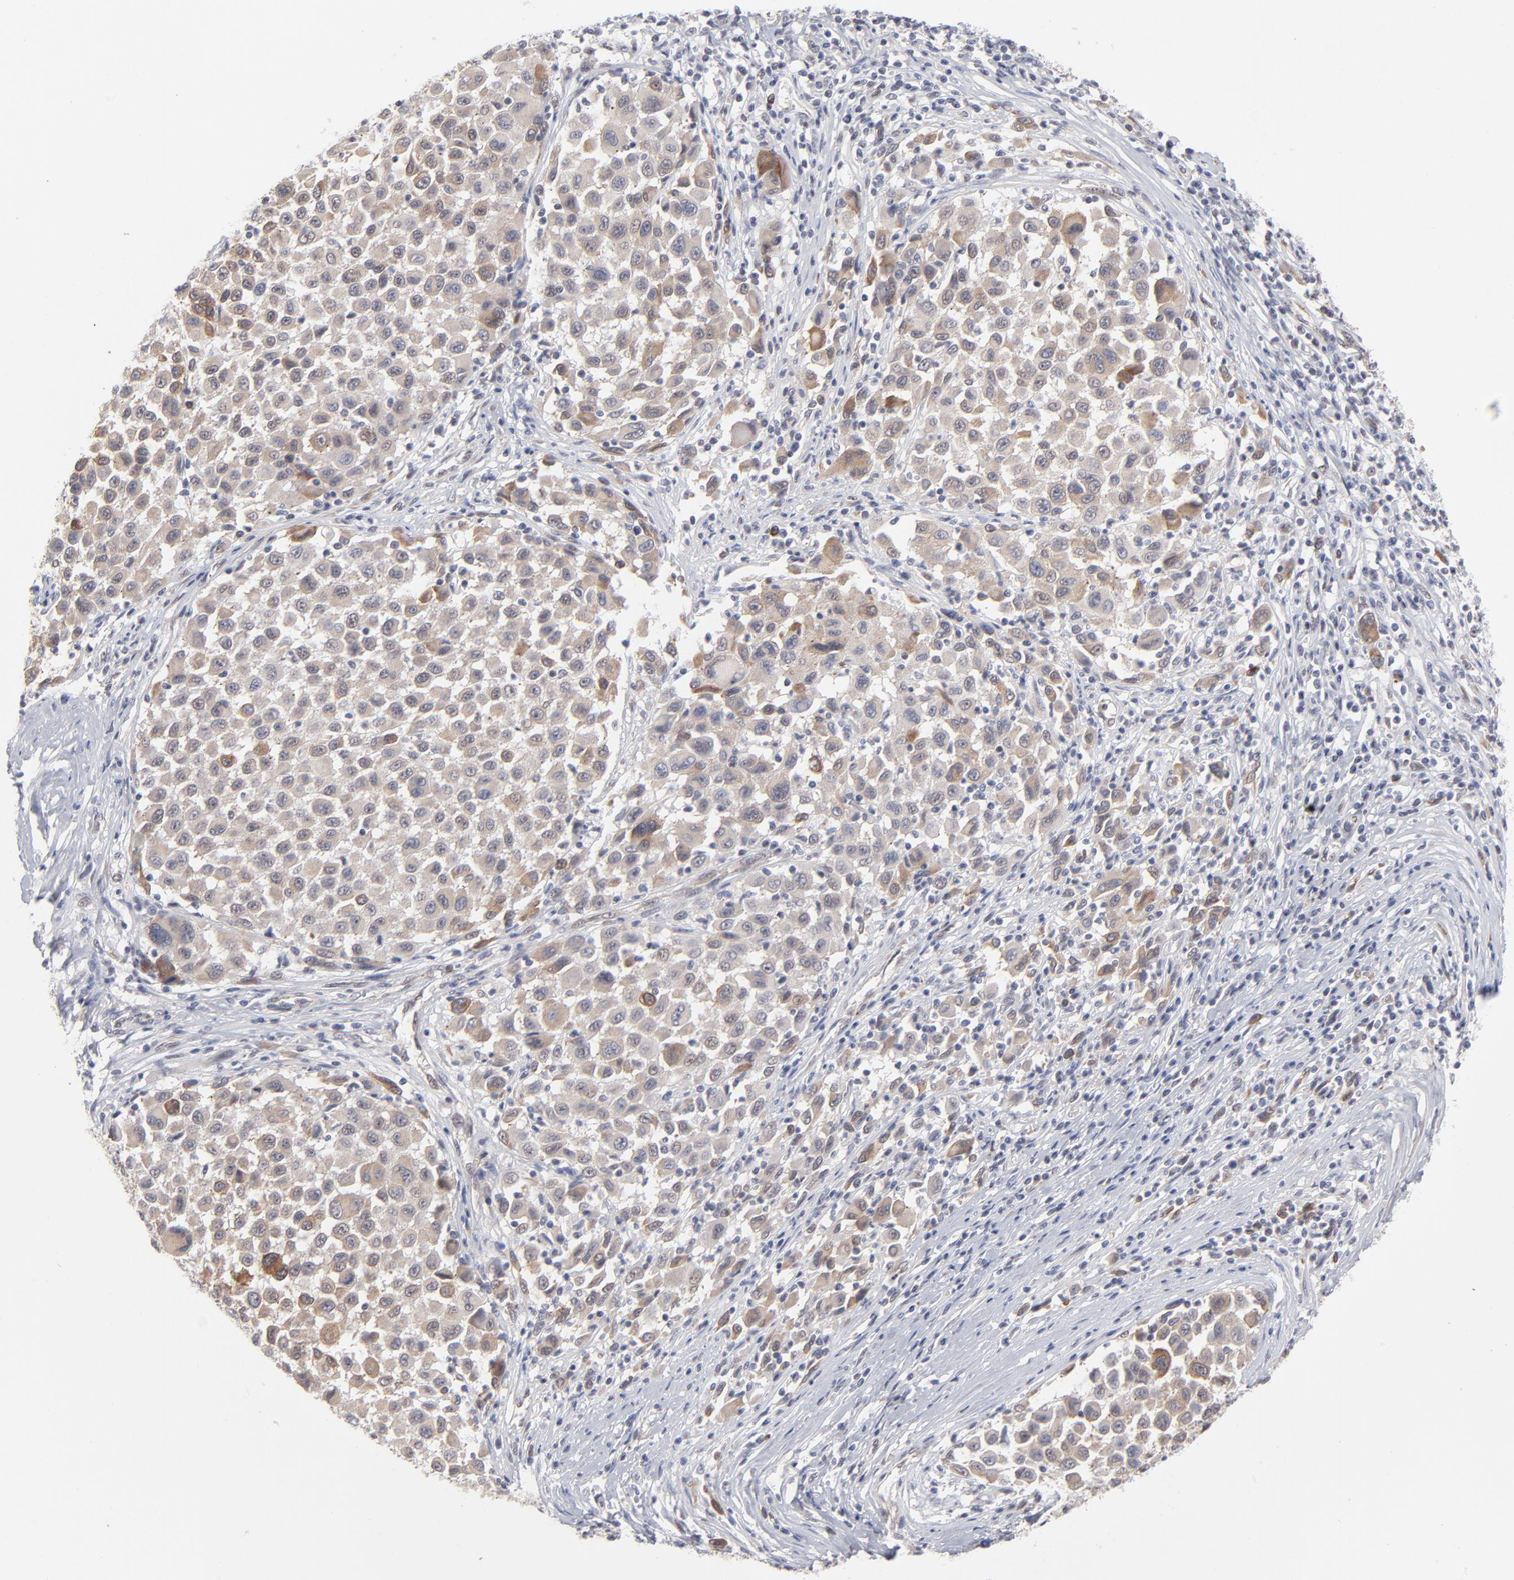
{"staining": {"intensity": "strong", "quantity": ">75%", "location": "cytoplasmic/membranous,nuclear"}, "tissue": "melanoma", "cell_type": "Tumor cells", "image_type": "cancer", "snomed": [{"axis": "morphology", "description": "Malignant melanoma, Metastatic site"}, {"axis": "topography", "description": "Lymph node"}], "caption": "IHC (DAB (3,3'-diaminobenzidine)) staining of human malignant melanoma (metastatic site) exhibits strong cytoplasmic/membranous and nuclear protein expression in approximately >75% of tumor cells. (IHC, brightfield microscopy, high magnification).", "gene": "NBN", "patient": {"sex": "male", "age": 61}}